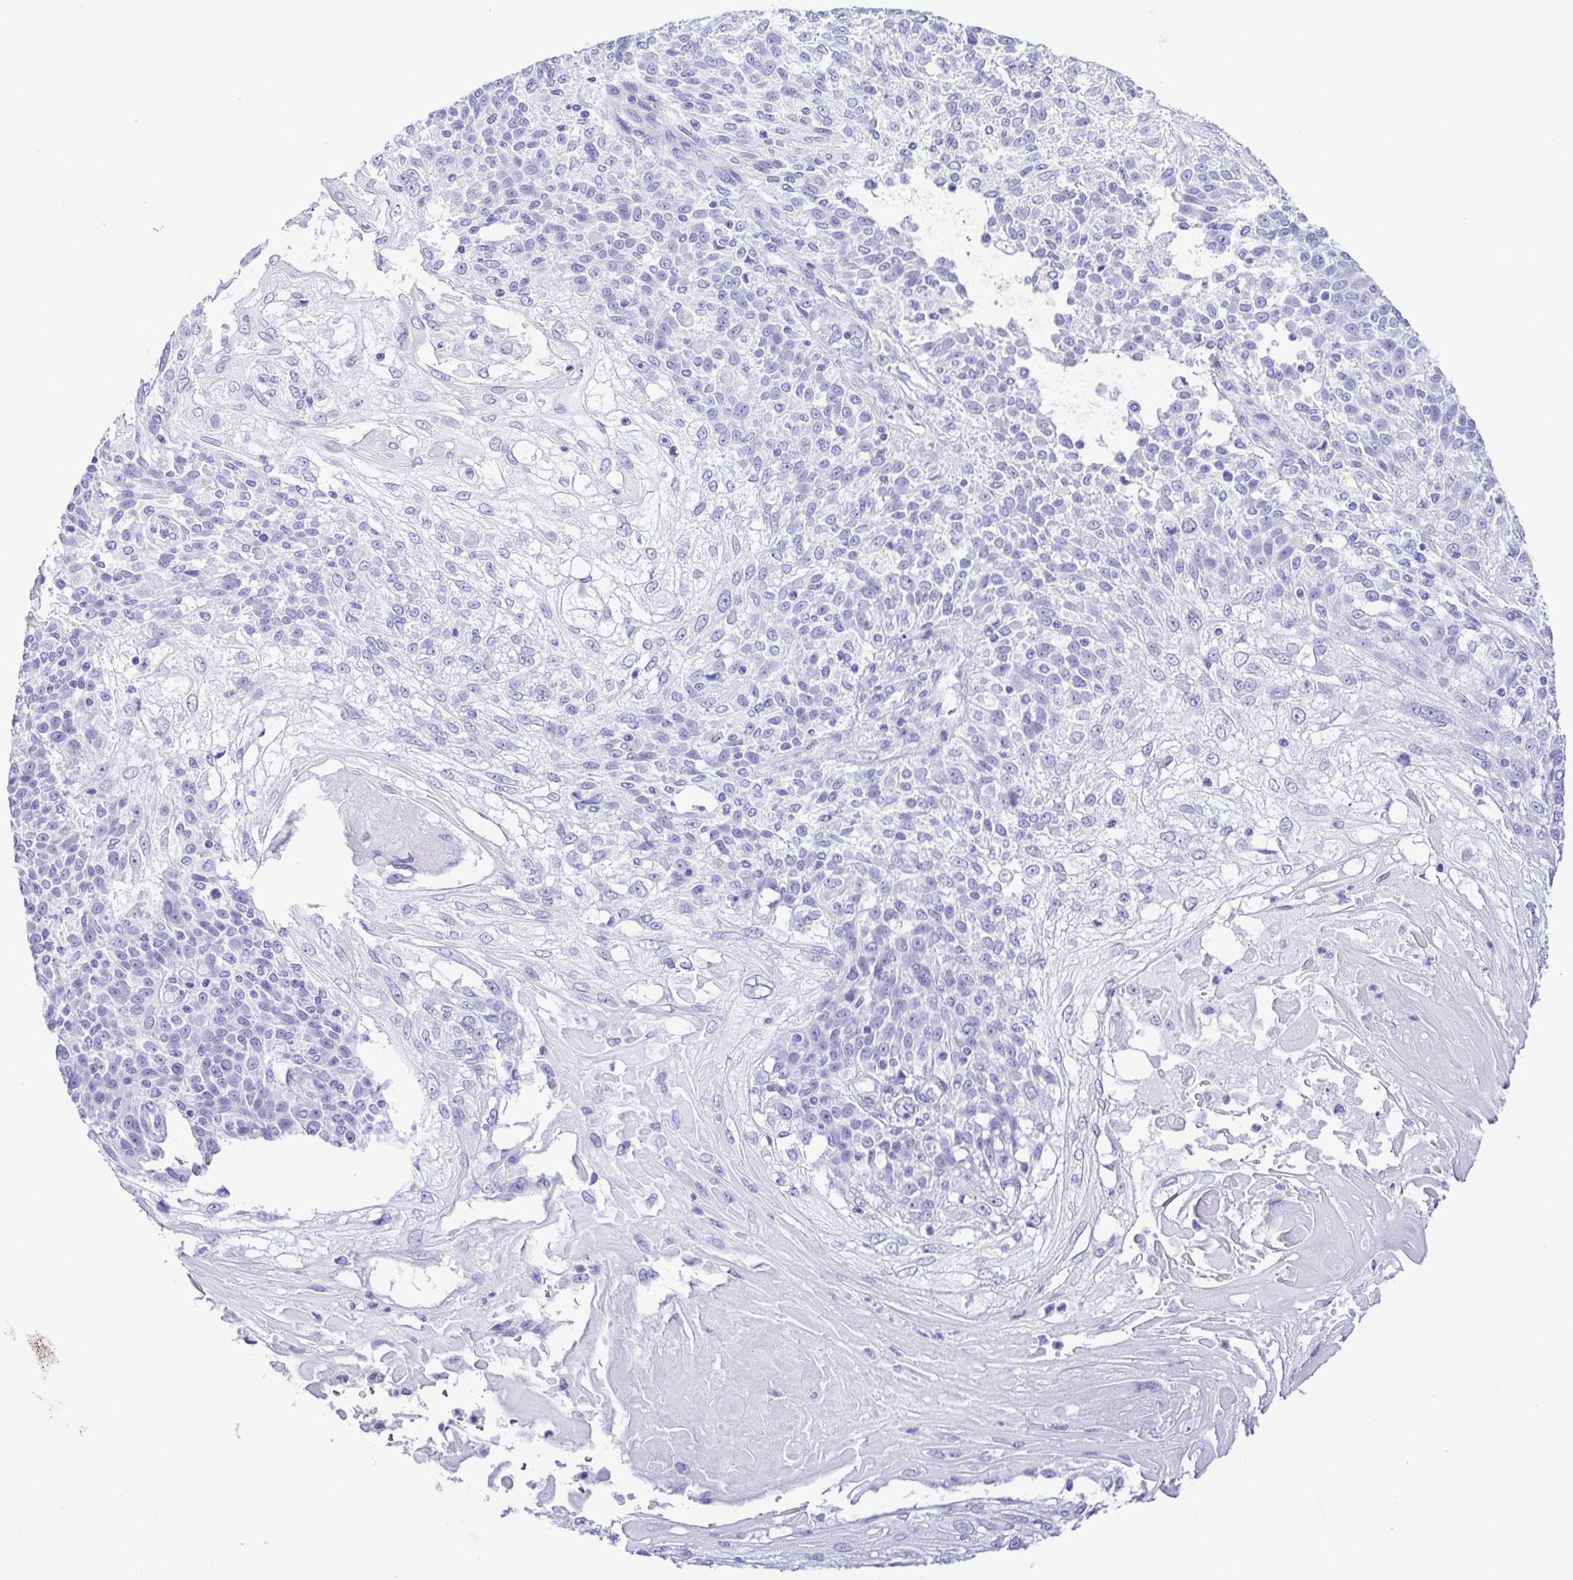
{"staining": {"intensity": "negative", "quantity": "none", "location": "none"}, "tissue": "skin cancer", "cell_type": "Tumor cells", "image_type": "cancer", "snomed": [{"axis": "morphology", "description": "Normal tissue, NOS"}, {"axis": "morphology", "description": "Squamous cell carcinoma, NOS"}, {"axis": "topography", "description": "Skin"}], "caption": "IHC of skin squamous cell carcinoma reveals no positivity in tumor cells.", "gene": "SYT1", "patient": {"sex": "female", "age": 83}}